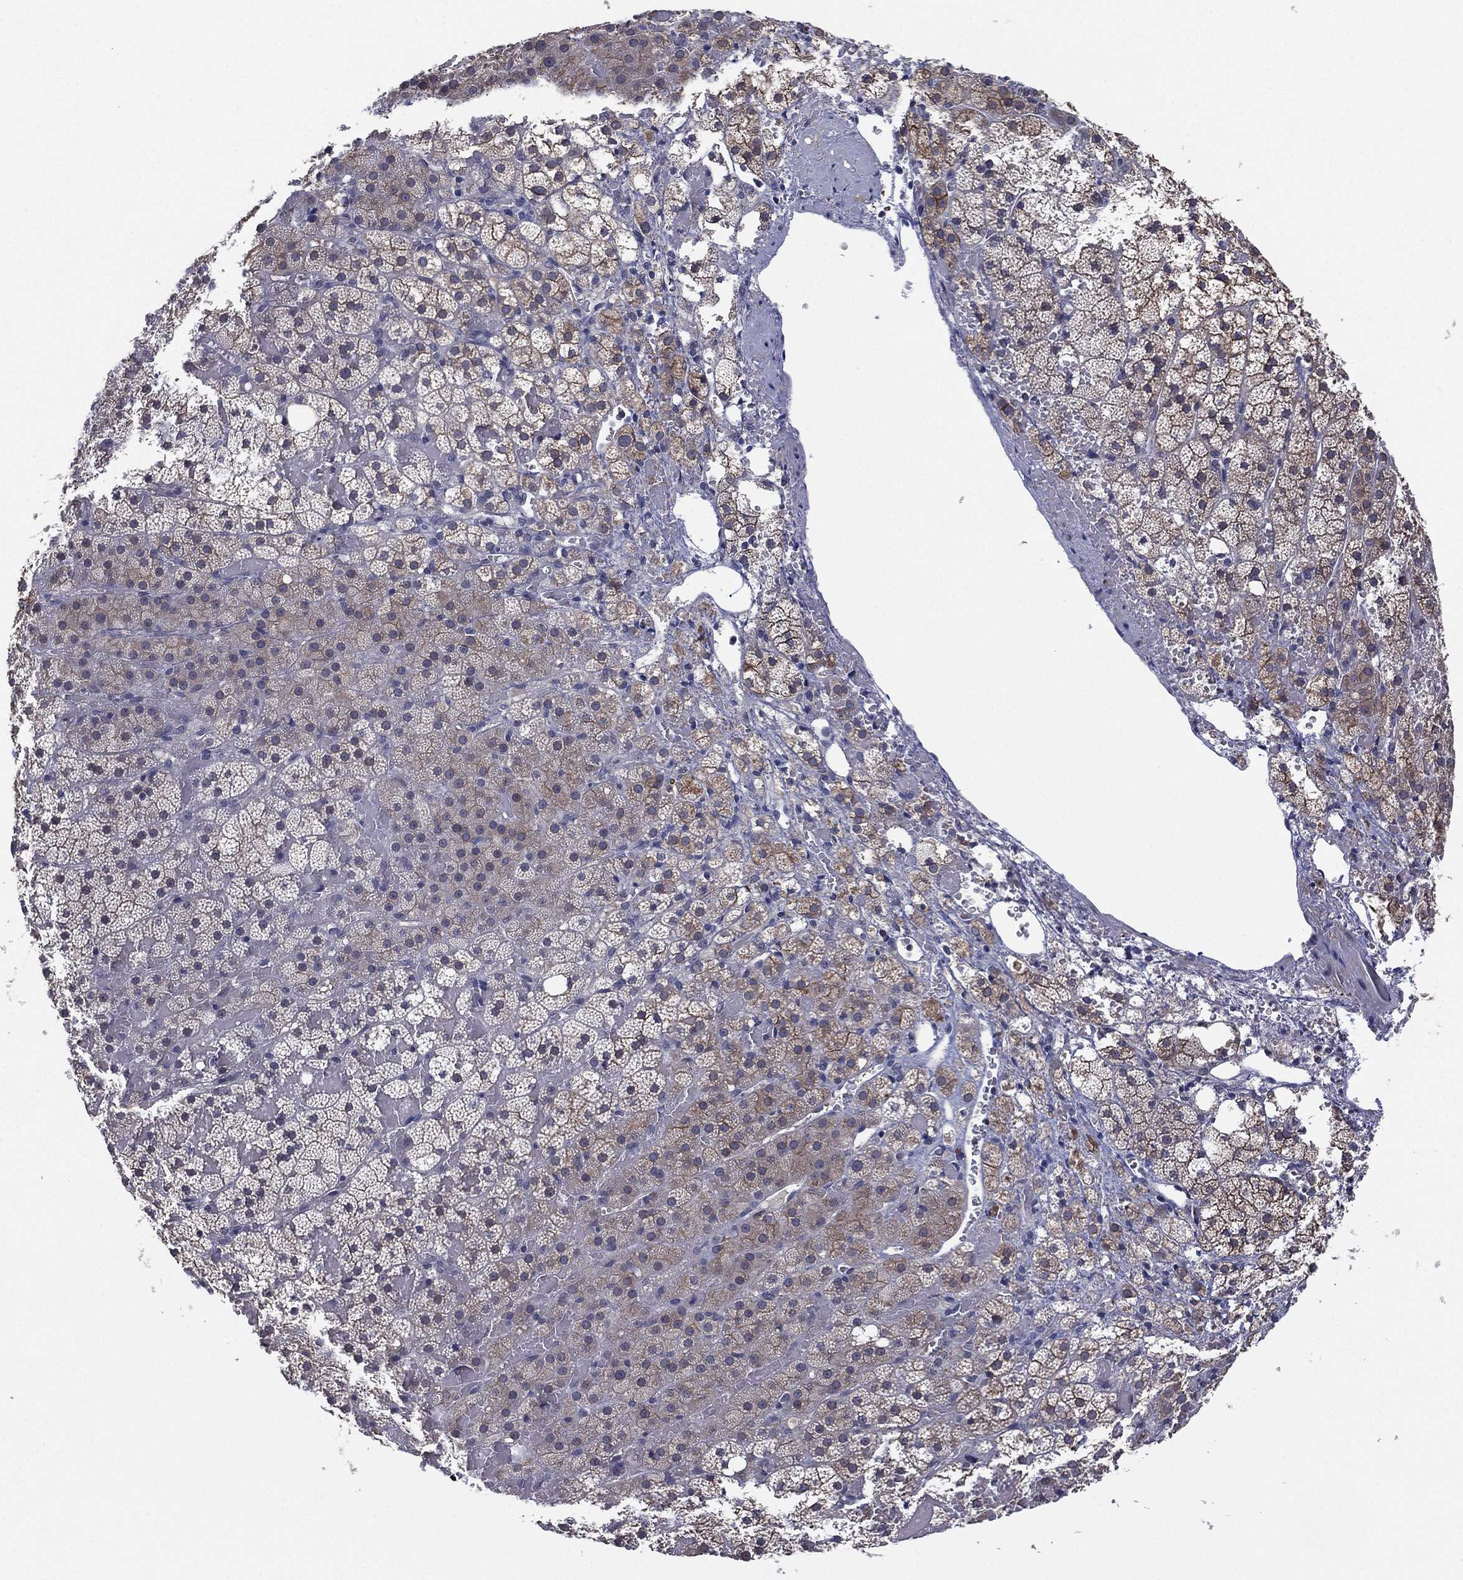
{"staining": {"intensity": "weak", "quantity": "25%-75%", "location": "cytoplasmic/membranous"}, "tissue": "adrenal gland", "cell_type": "Glandular cells", "image_type": "normal", "snomed": [{"axis": "morphology", "description": "Normal tissue, NOS"}, {"axis": "topography", "description": "Adrenal gland"}], "caption": "This micrograph exhibits normal adrenal gland stained with immunohistochemistry to label a protein in brown. The cytoplasmic/membranous of glandular cells show weak positivity for the protein. Nuclei are counter-stained blue.", "gene": "MPP7", "patient": {"sex": "male", "age": 53}}